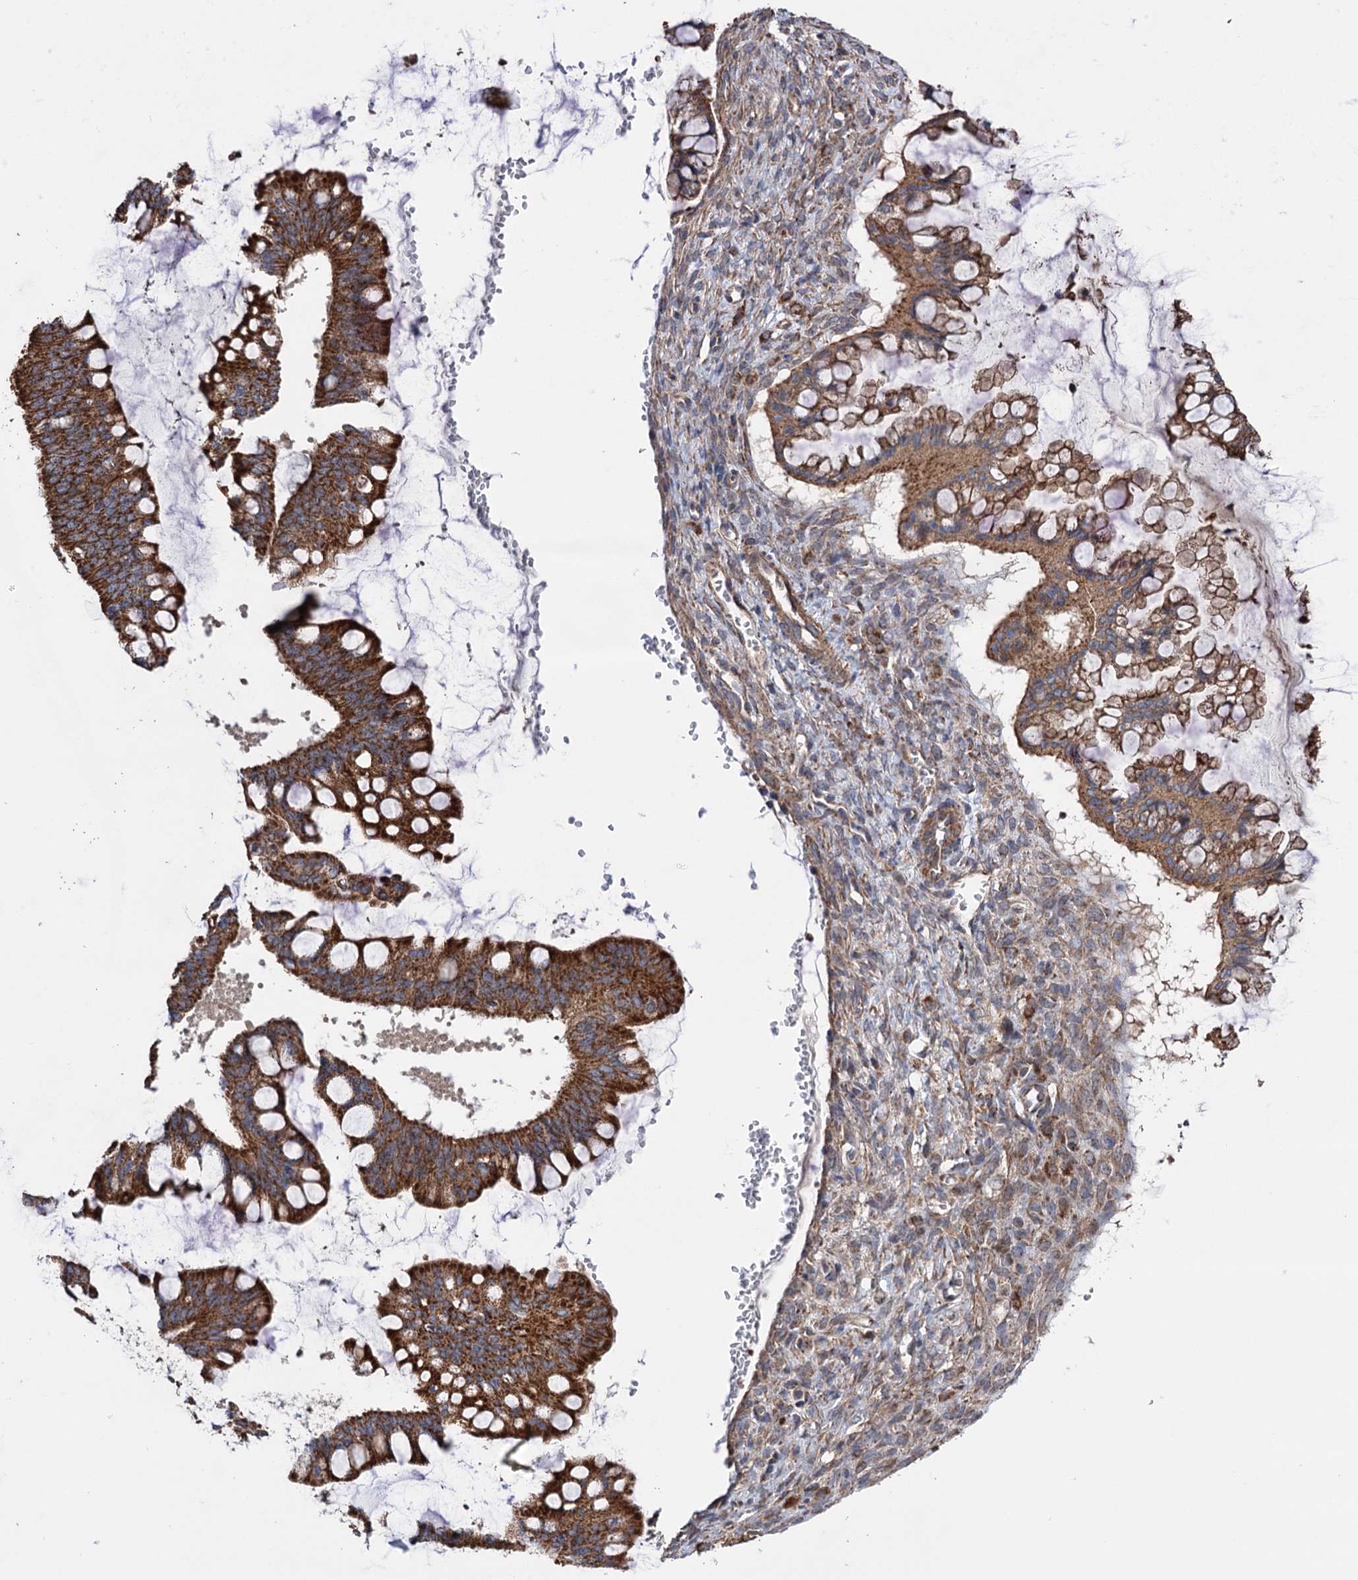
{"staining": {"intensity": "strong", "quantity": ">75%", "location": "cytoplasmic/membranous"}, "tissue": "ovarian cancer", "cell_type": "Tumor cells", "image_type": "cancer", "snomed": [{"axis": "morphology", "description": "Cystadenocarcinoma, mucinous, NOS"}, {"axis": "topography", "description": "Ovary"}], "caption": "Brown immunohistochemical staining in ovarian mucinous cystadenocarcinoma exhibits strong cytoplasmic/membranous staining in about >75% of tumor cells.", "gene": "SUCLA2", "patient": {"sex": "female", "age": 73}}